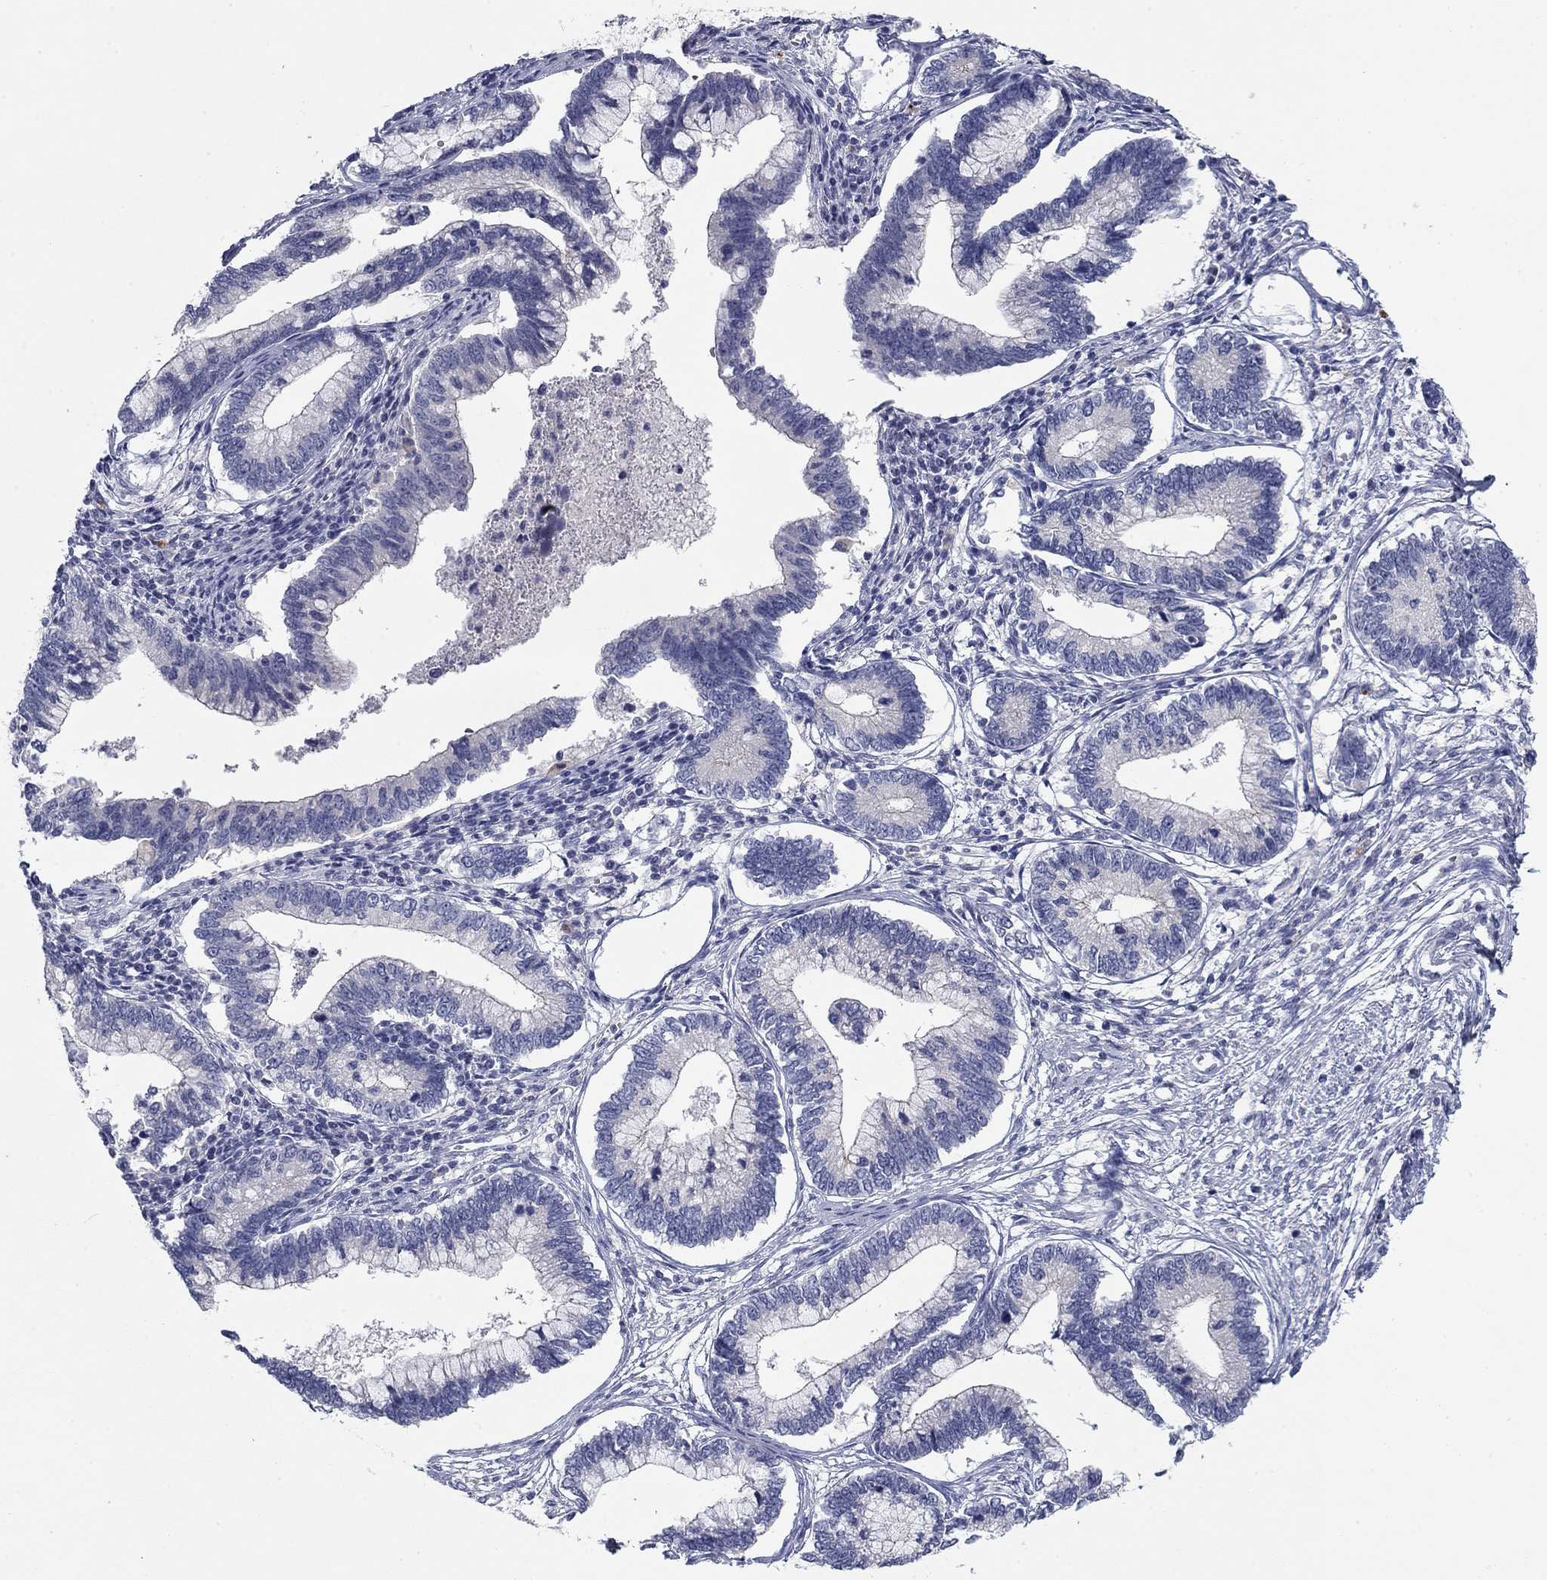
{"staining": {"intensity": "negative", "quantity": "none", "location": "none"}, "tissue": "cervical cancer", "cell_type": "Tumor cells", "image_type": "cancer", "snomed": [{"axis": "morphology", "description": "Adenocarcinoma, NOS"}, {"axis": "topography", "description": "Cervix"}], "caption": "A micrograph of cervical cancer stained for a protein shows no brown staining in tumor cells.", "gene": "CNTNAP4", "patient": {"sex": "female", "age": 44}}